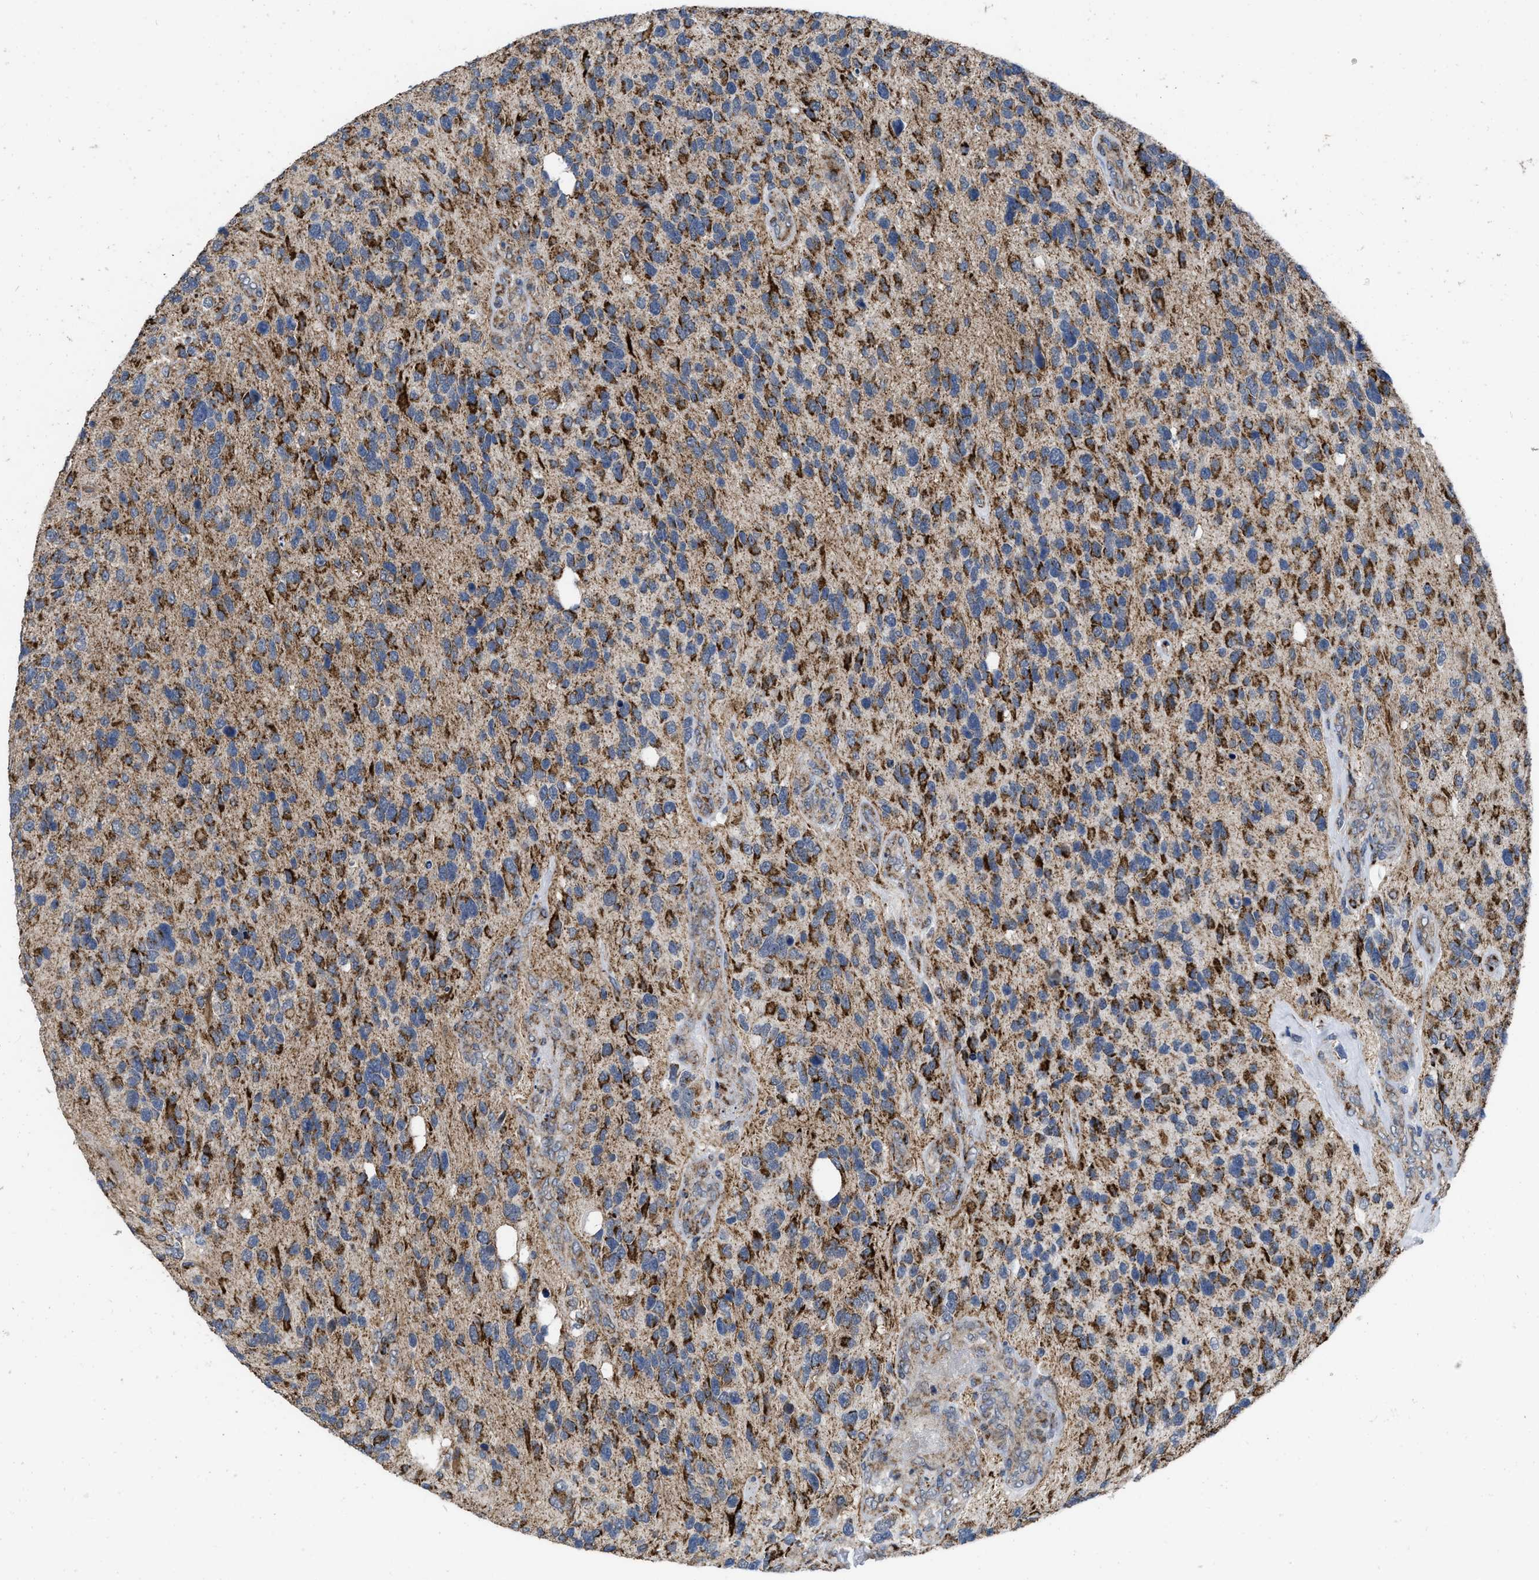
{"staining": {"intensity": "strong", "quantity": ">75%", "location": "cytoplasmic/membranous"}, "tissue": "glioma", "cell_type": "Tumor cells", "image_type": "cancer", "snomed": [{"axis": "morphology", "description": "Glioma, malignant, High grade"}, {"axis": "topography", "description": "Brain"}], "caption": "Protein expression analysis of malignant glioma (high-grade) demonstrates strong cytoplasmic/membranous staining in approximately >75% of tumor cells.", "gene": "AKAP1", "patient": {"sex": "female", "age": 58}}